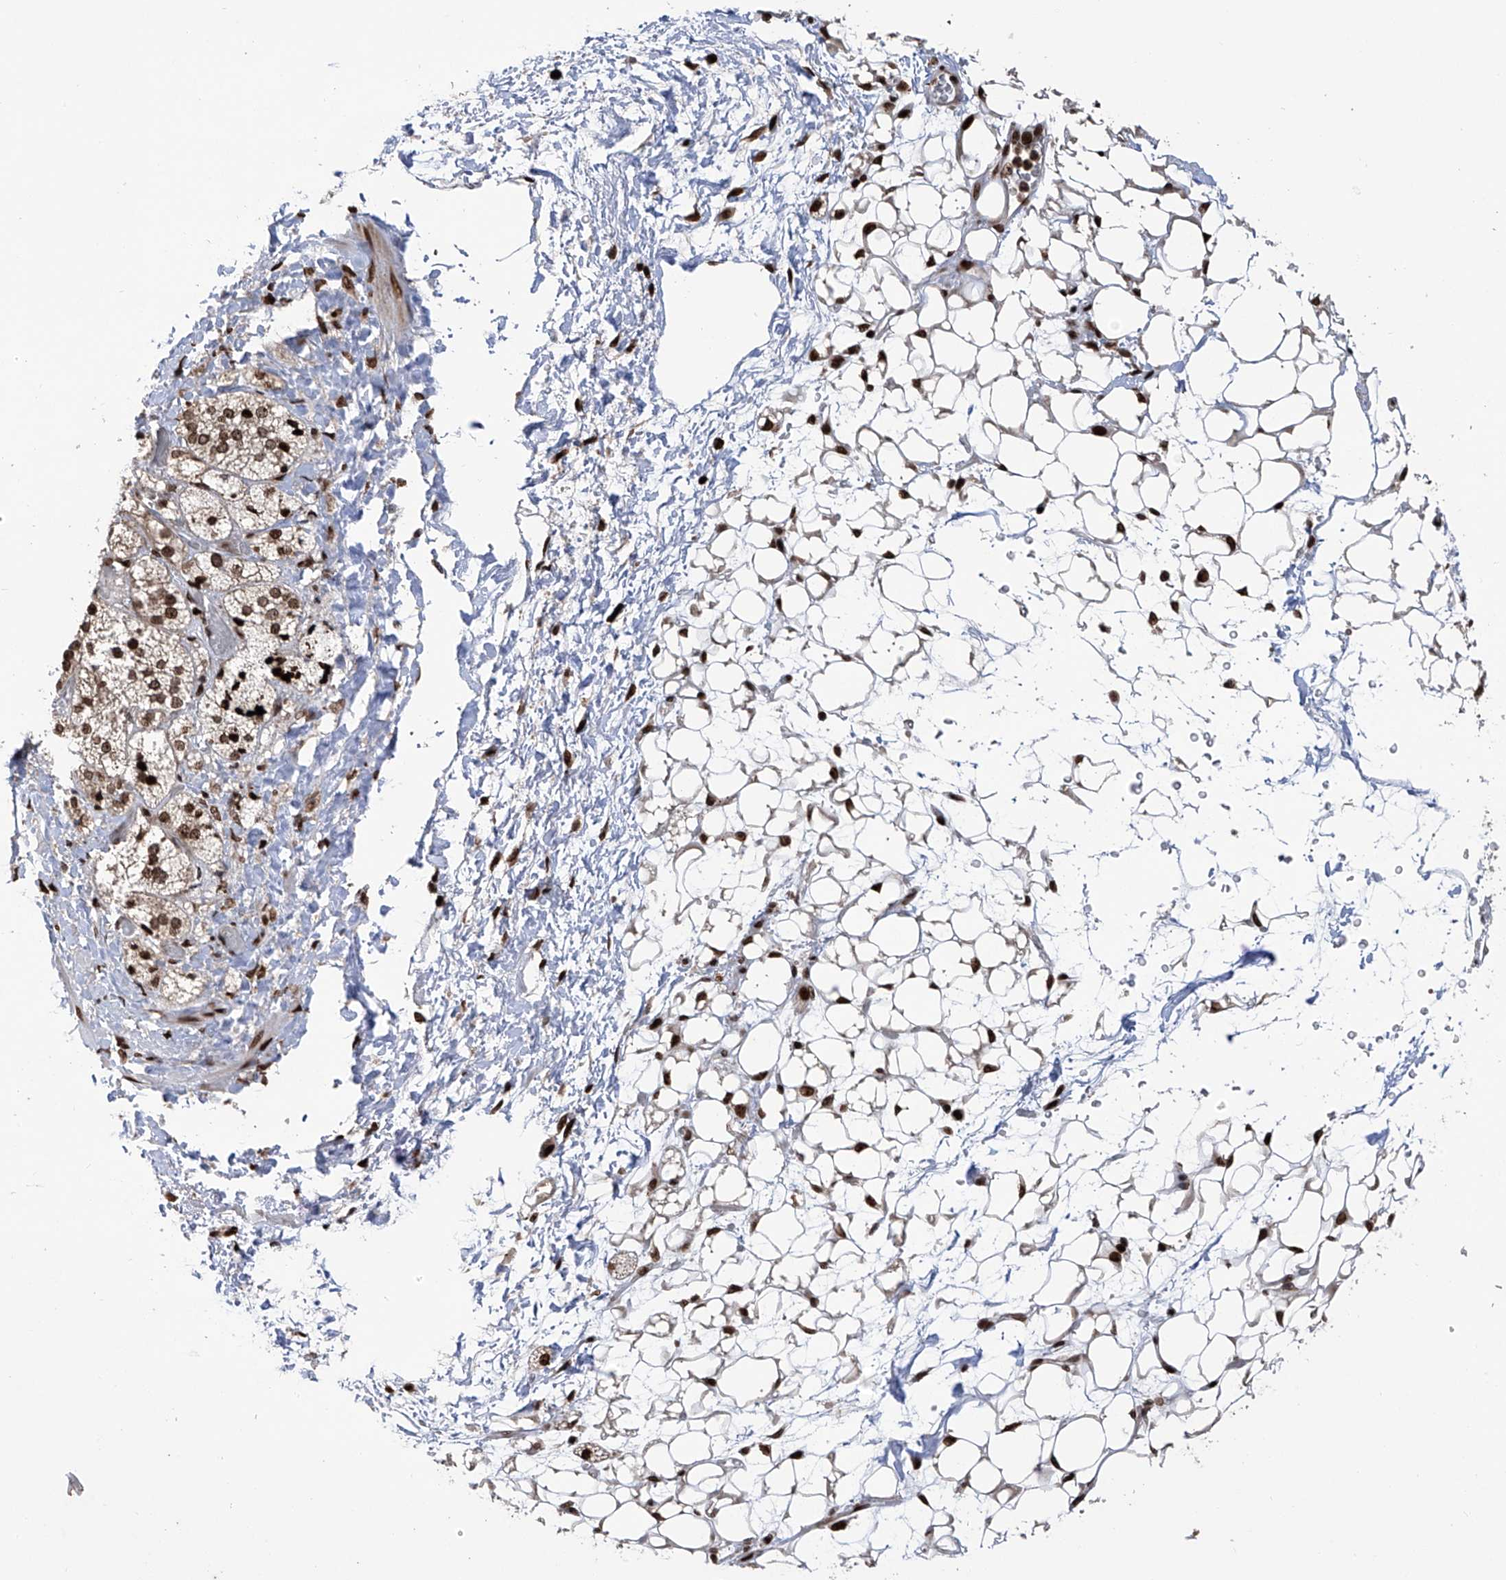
{"staining": {"intensity": "strong", "quantity": ">75%", "location": "nuclear"}, "tissue": "adrenal gland", "cell_type": "Glandular cells", "image_type": "normal", "snomed": [{"axis": "morphology", "description": "Normal tissue, NOS"}, {"axis": "topography", "description": "Adrenal gland"}], "caption": "Immunohistochemistry photomicrograph of unremarkable adrenal gland stained for a protein (brown), which reveals high levels of strong nuclear staining in about >75% of glandular cells.", "gene": "PAK1IP1", "patient": {"sex": "male", "age": 61}}